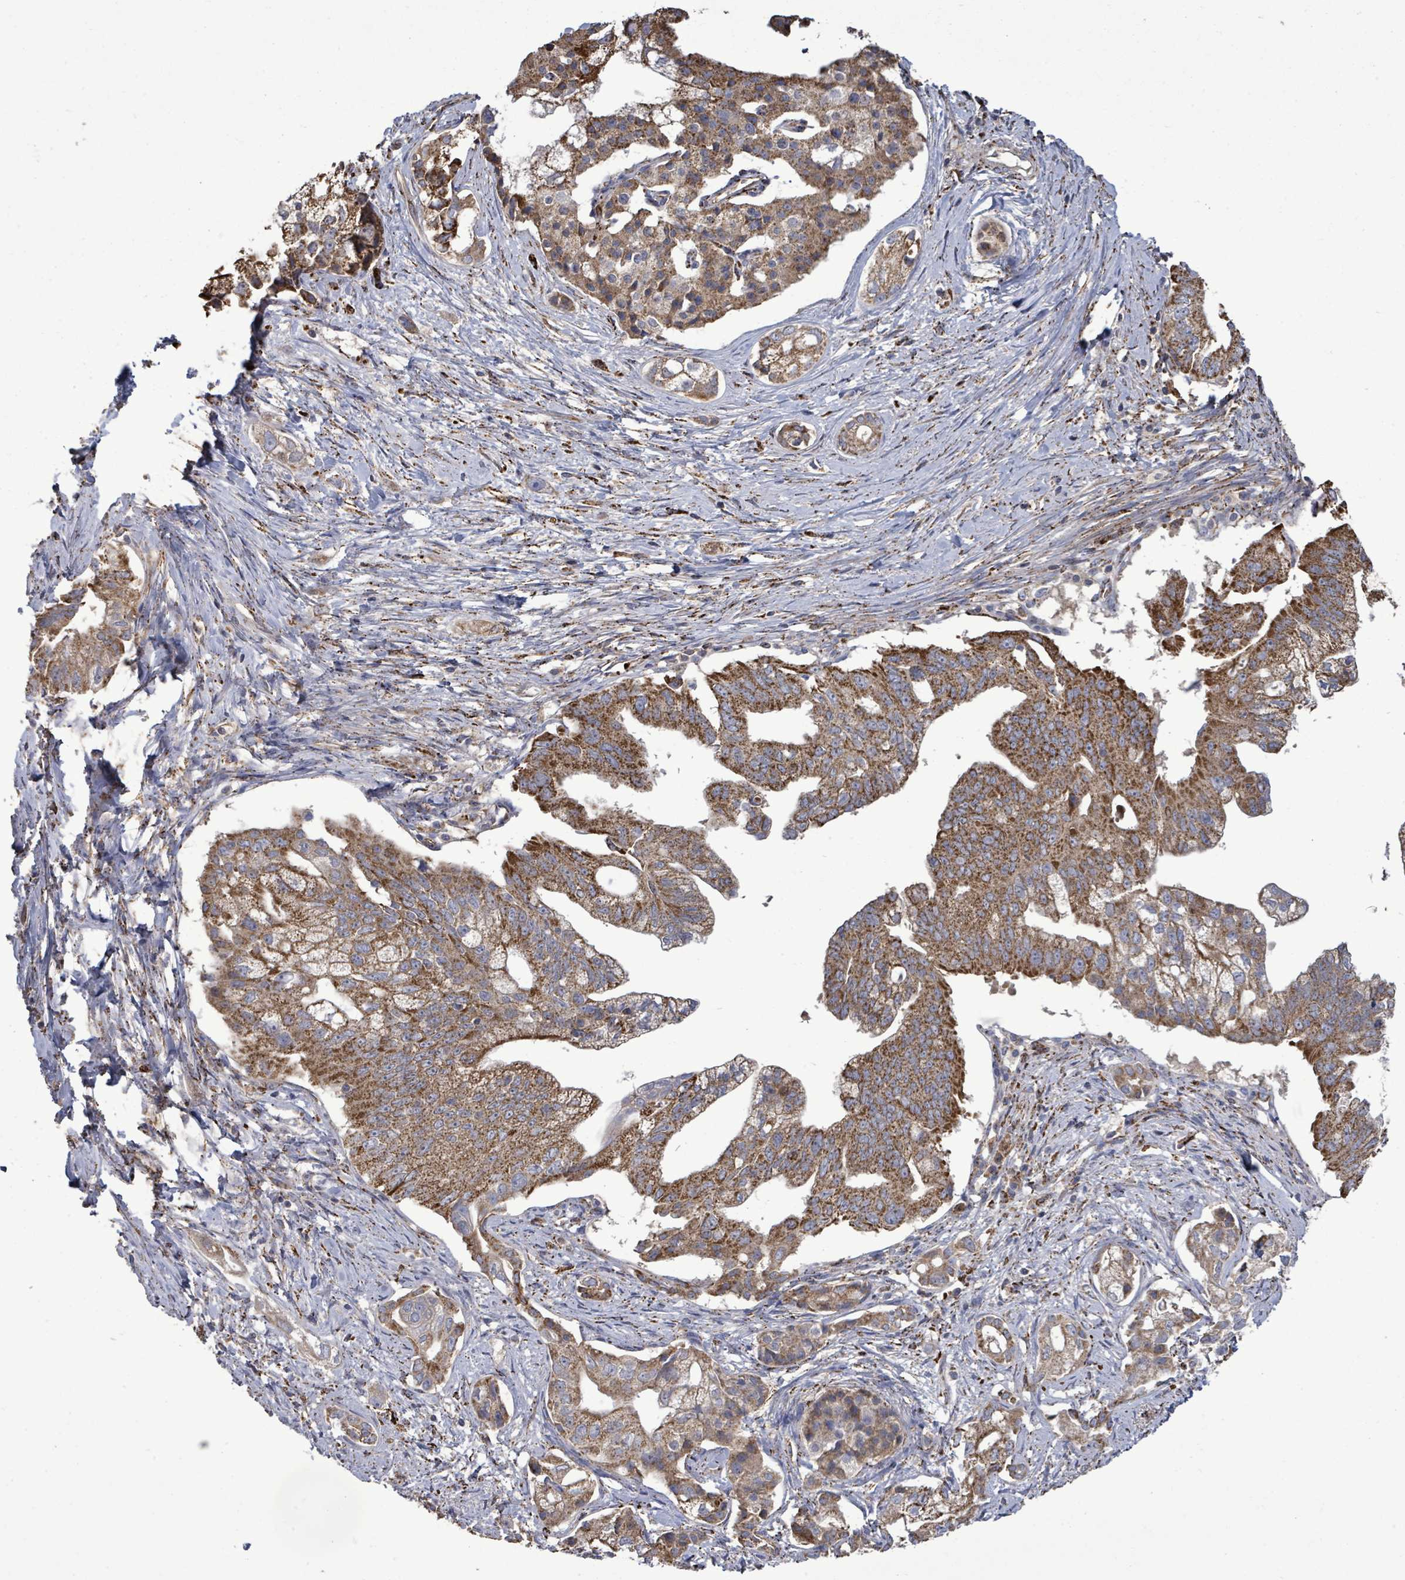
{"staining": {"intensity": "strong", "quantity": ">75%", "location": "cytoplasmic/membranous"}, "tissue": "pancreatic cancer", "cell_type": "Tumor cells", "image_type": "cancer", "snomed": [{"axis": "morphology", "description": "Adenocarcinoma, NOS"}, {"axis": "topography", "description": "Pancreas"}], "caption": "Immunohistochemistry (DAB) staining of pancreatic cancer shows strong cytoplasmic/membranous protein positivity in about >75% of tumor cells. (Brightfield microscopy of DAB IHC at high magnification).", "gene": "MTMR12", "patient": {"sex": "male", "age": 70}}